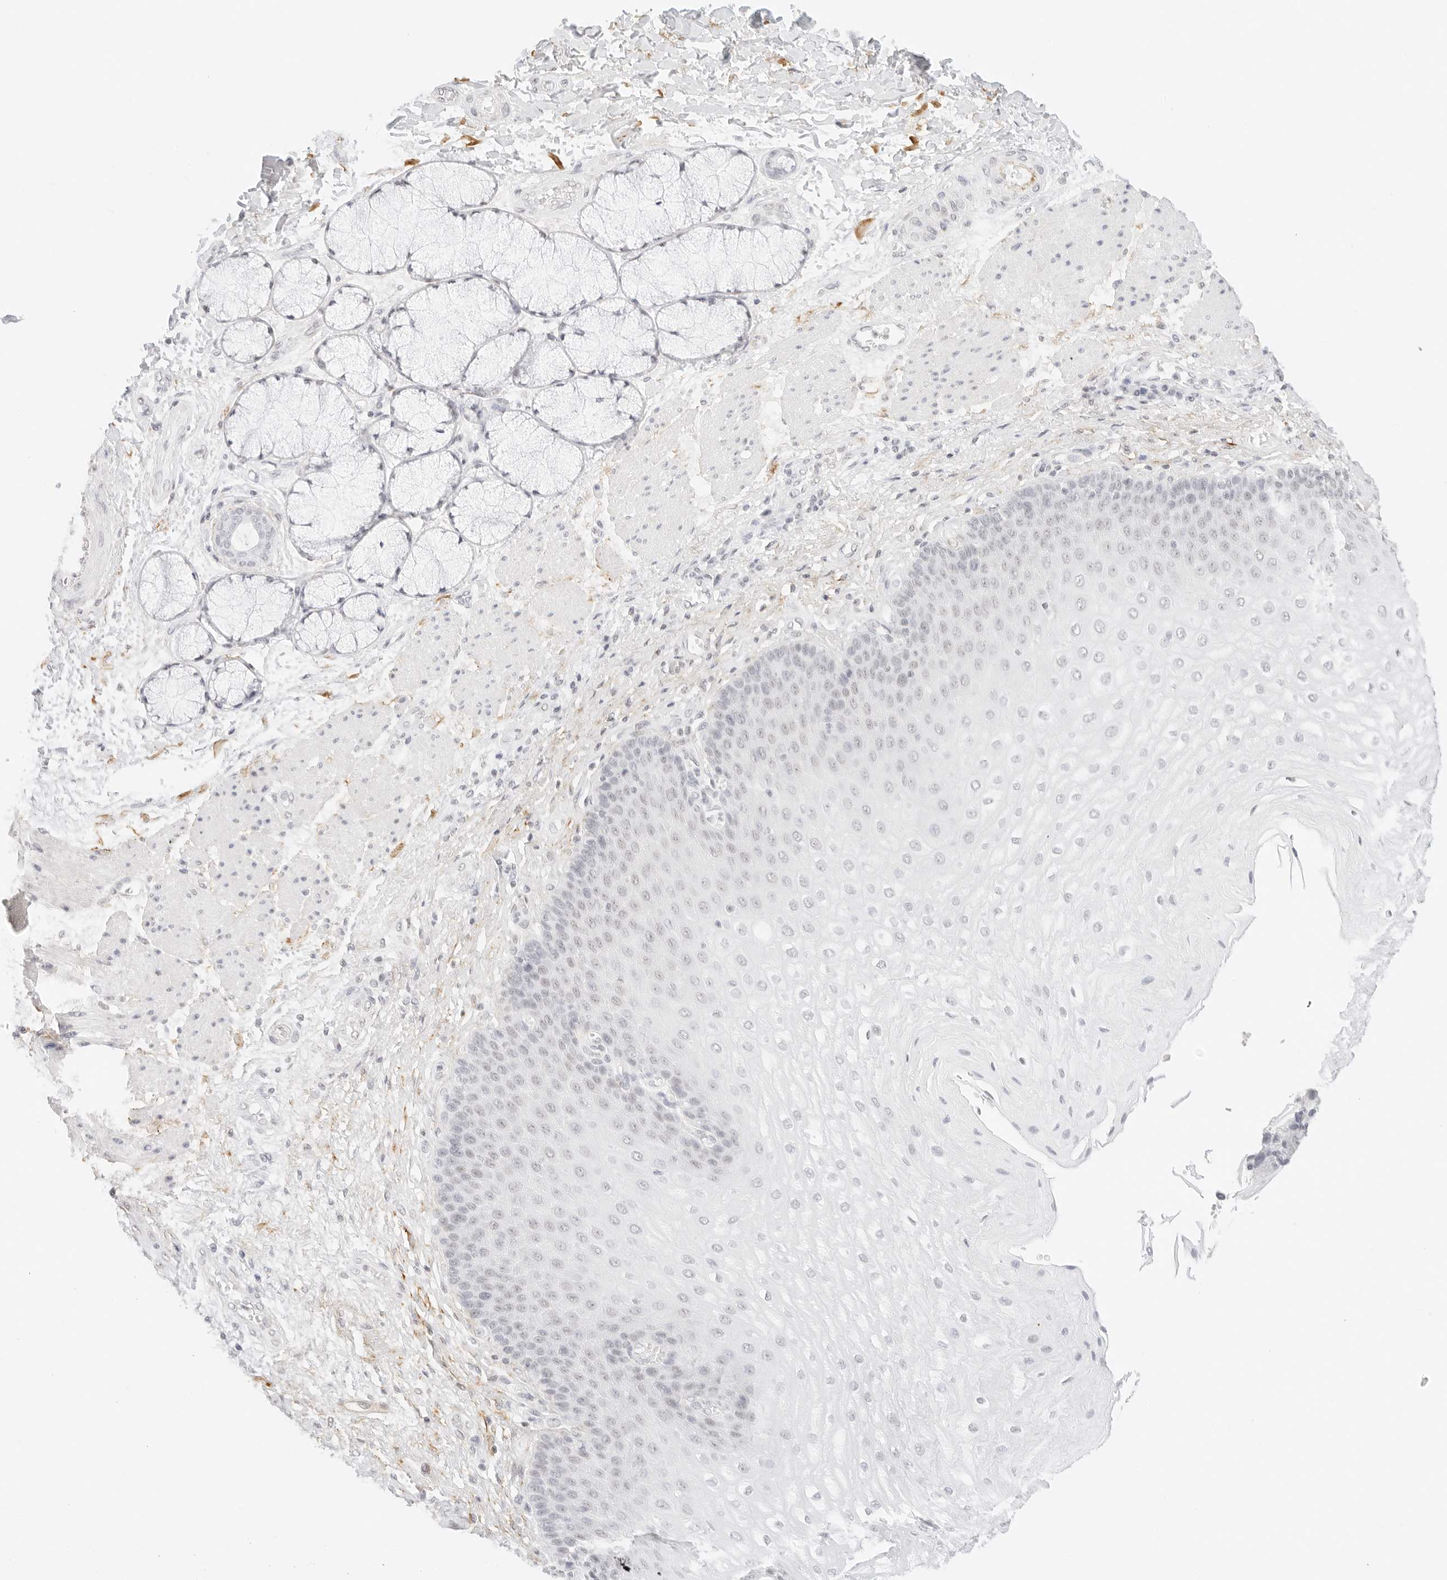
{"staining": {"intensity": "weak", "quantity": "25%-75%", "location": "nuclear"}, "tissue": "esophagus", "cell_type": "Squamous epithelial cells", "image_type": "normal", "snomed": [{"axis": "morphology", "description": "Normal tissue, NOS"}, {"axis": "topography", "description": "Esophagus"}], "caption": "A photomicrograph of human esophagus stained for a protein shows weak nuclear brown staining in squamous epithelial cells.", "gene": "FBLN5", "patient": {"sex": "male", "age": 54}}